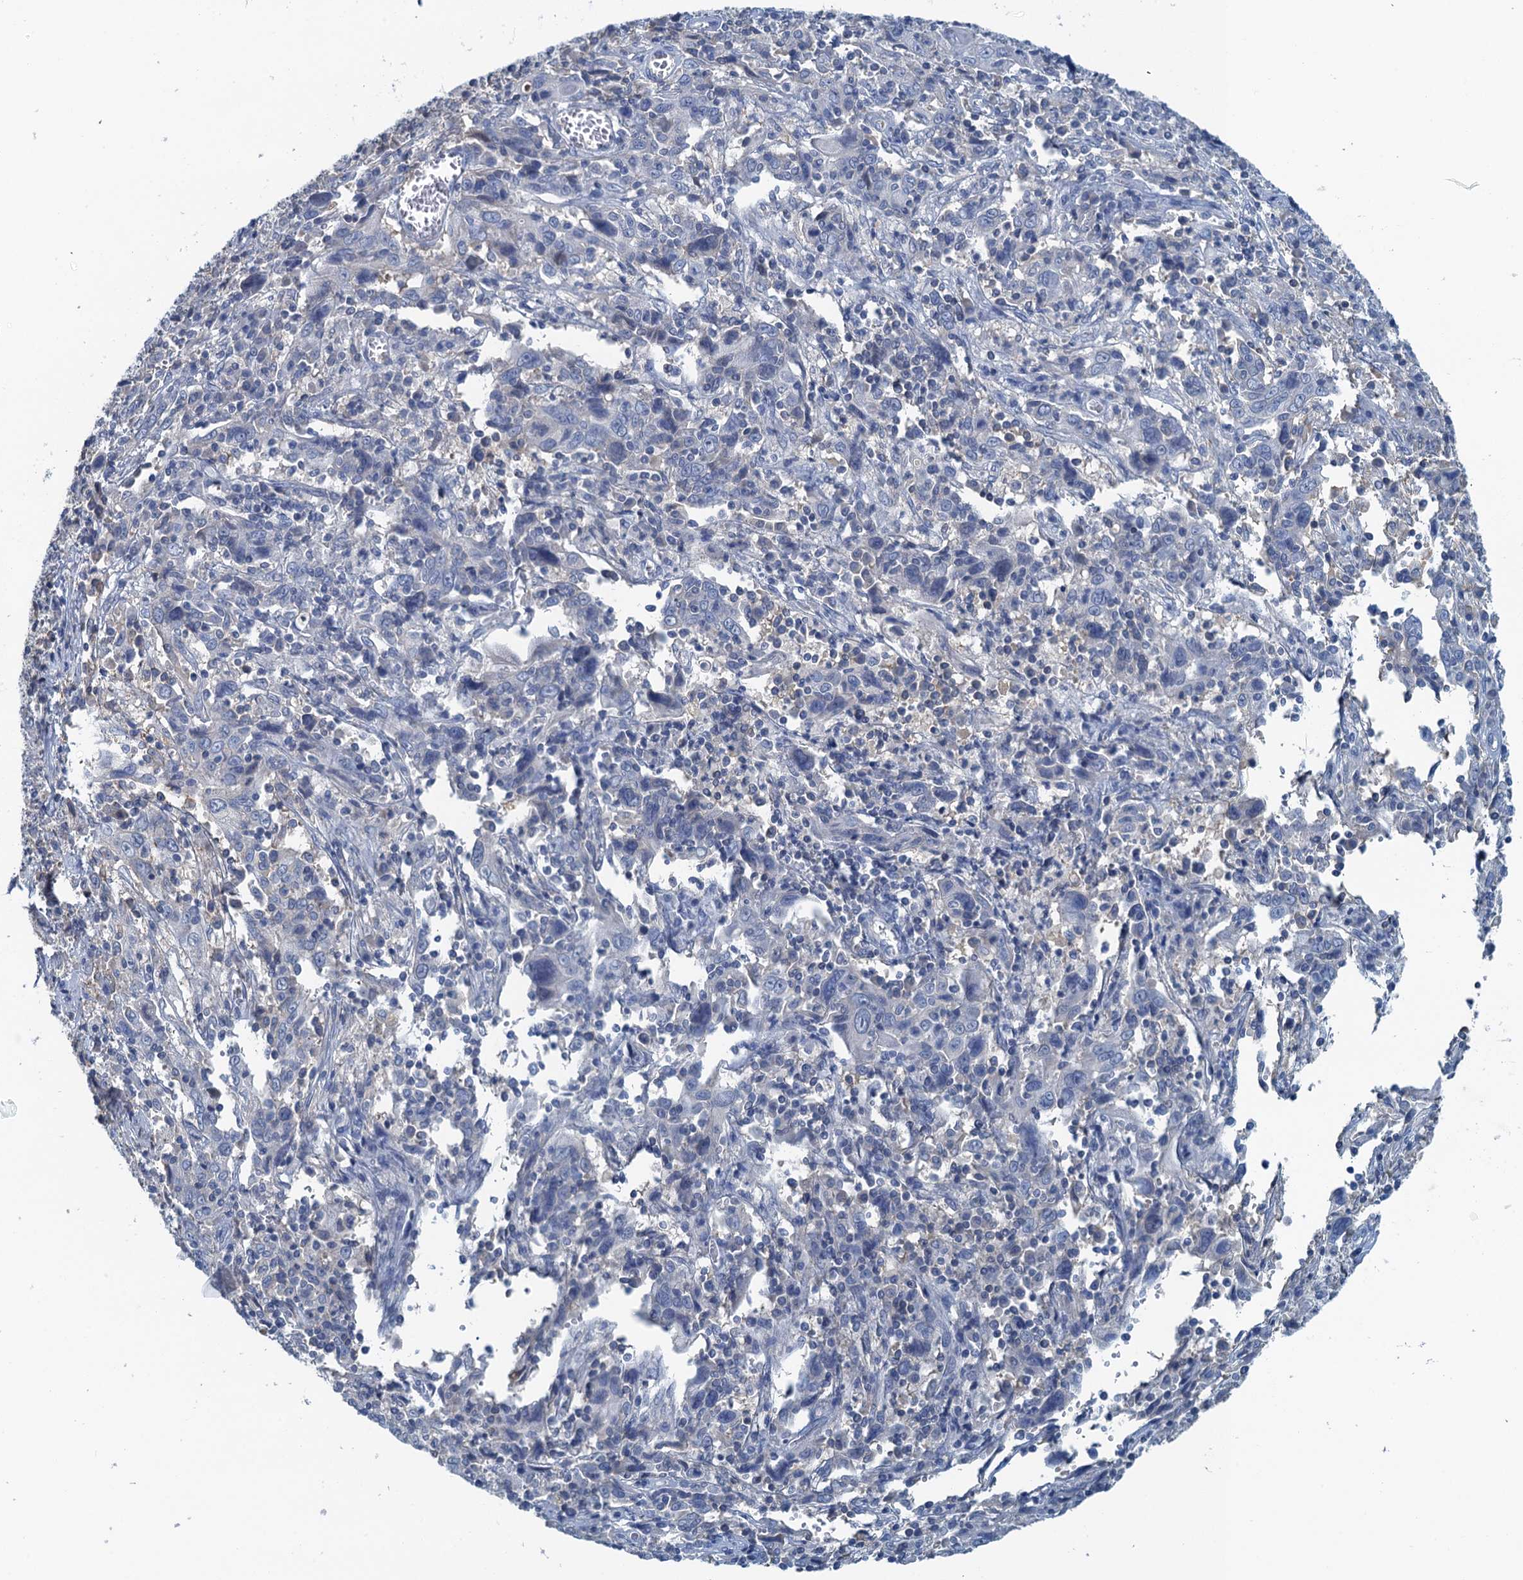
{"staining": {"intensity": "negative", "quantity": "none", "location": "none"}, "tissue": "cervical cancer", "cell_type": "Tumor cells", "image_type": "cancer", "snomed": [{"axis": "morphology", "description": "Squamous cell carcinoma, NOS"}, {"axis": "topography", "description": "Cervix"}], "caption": "This is a photomicrograph of immunohistochemistry (IHC) staining of cervical cancer (squamous cell carcinoma), which shows no positivity in tumor cells.", "gene": "LSM14B", "patient": {"sex": "female", "age": 46}}